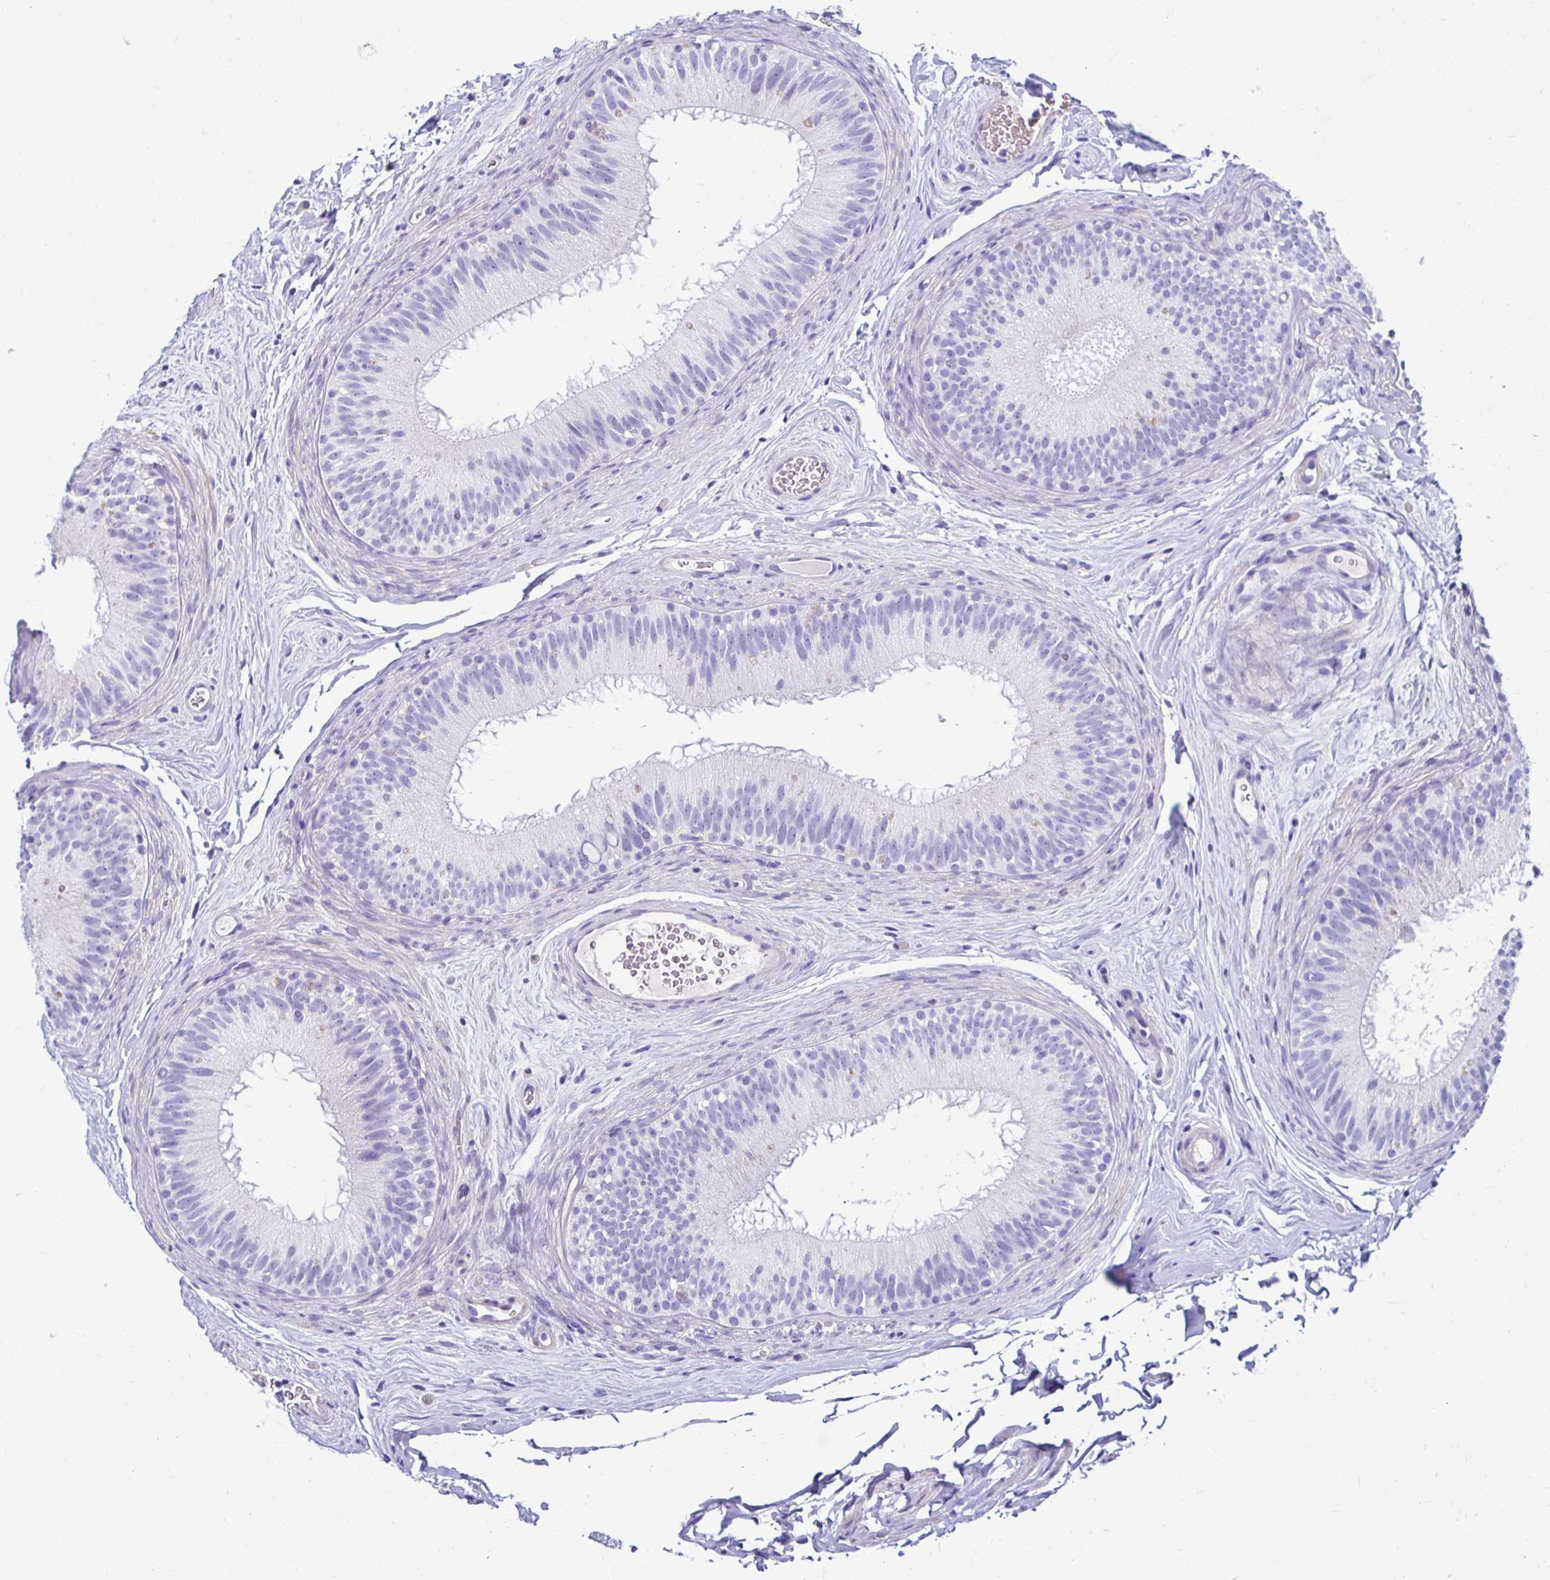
{"staining": {"intensity": "negative", "quantity": "none", "location": "none"}, "tissue": "epididymis", "cell_type": "Glandular cells", "image_type": "normal", "snomed": [{"axis": "morphology", "description": "Normal tissue, NOS"}, {"axis": "topography", "description": "Epididymis"}], "caption": "Epididymis was stained to show a protein in brown. There is no significant positivity in glandular cells. Nuclei are stained in blue.", "gene": "RHBDL3", "patient": {"sex": "male", "age": 44}}